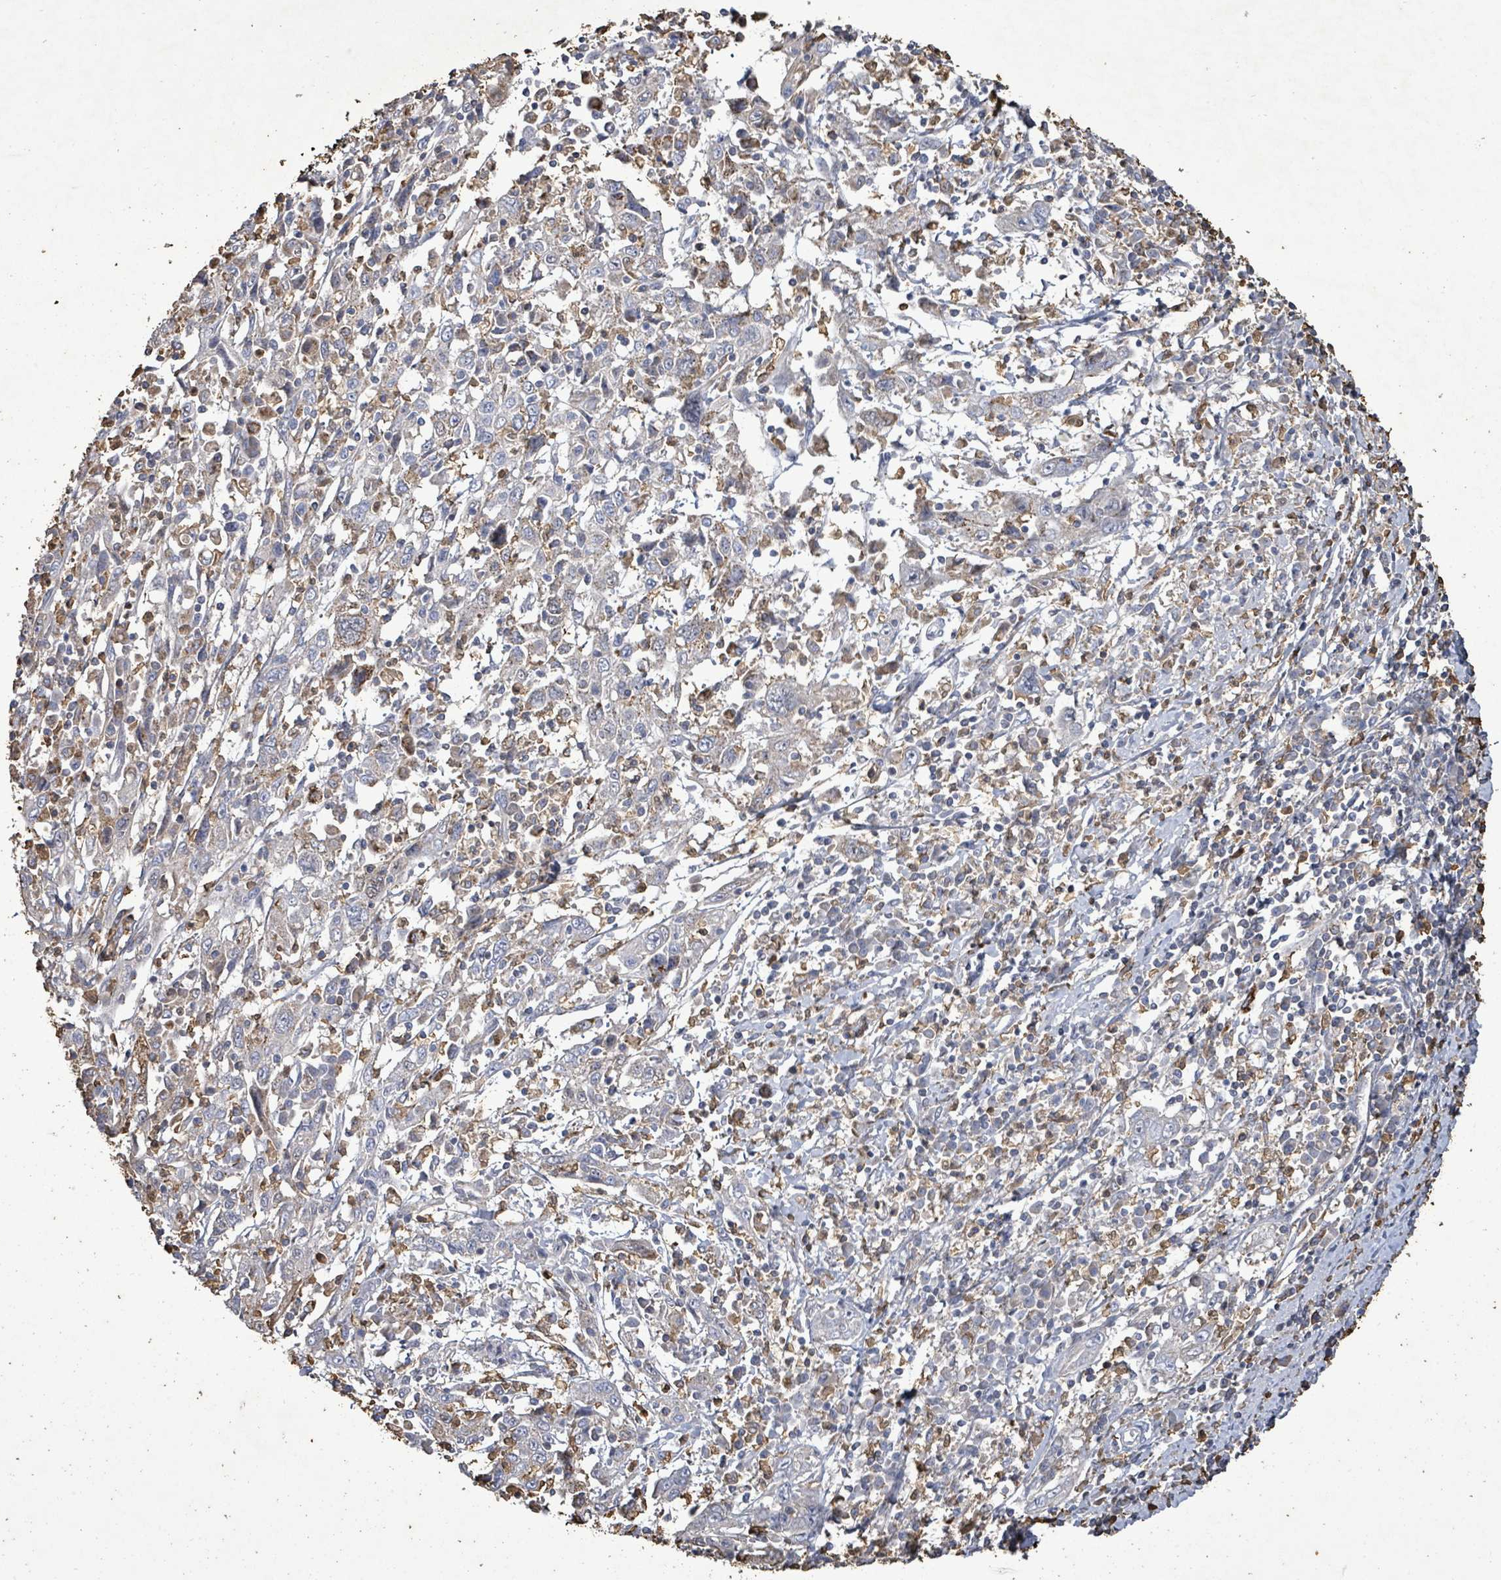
{"staining": {"intensity": "negative", "quantity": "none", "location": "none"}, "tissue": "cervical cancer", "cell_type": "Tumor cells", "image_type": "cancer", "snomed": [{"axis": "morphology", "description": "Squamous cell carcinoma, NOS"}, {"axis": "topography", "description": "Cervix"}], "caption": "Tumor cells are negative for brown protein staining in cervical cancer (squamous cell carcinoma).", "gene": "FAM210A", "patient": {"sex": "female", "age": 46}}